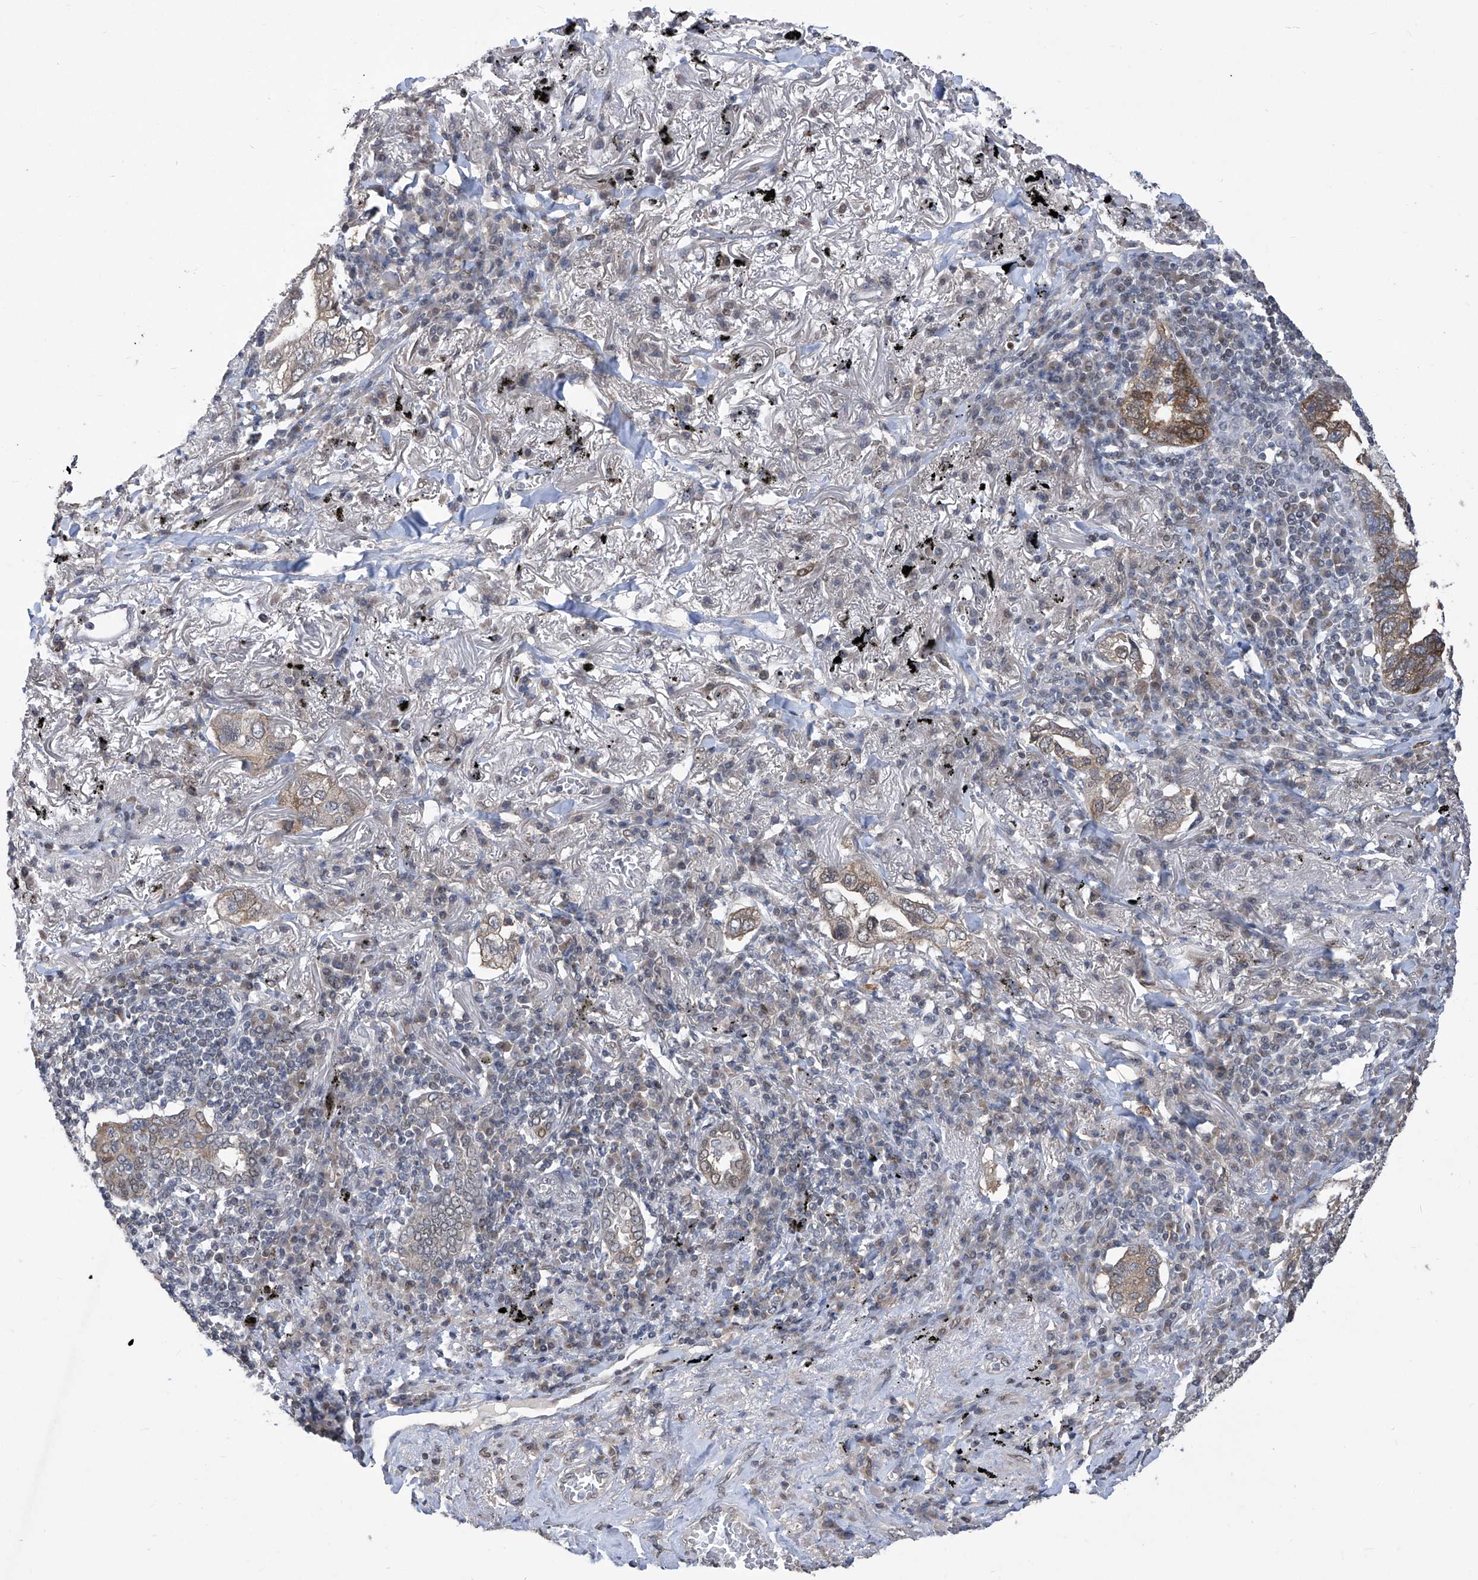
{"staining": {"intensity": "moderate", "quantity": "25%-75%", "location": "cytoplasmic/membranous"}, "tissue": "lung cancer", "cell_type": "Tumor cells", "image_type": "cancer", "snomed": [{"axis": "morphology", "description": "Adenocarcinoma, NOS"}, {"axis": "topography", "description": "Lung"}], "caption": "Lung cancer (adenocarcinoma) stained with DAB (3,3'-diaminobenzidine) immunohistochemistry (IHC) exhibits medium levels of moderate cytoplasmic/membranous expression in approximately 25%-75% of tumor cells.", "gene": "CETN2", "patient": {"sex": "male", "age": 65}}